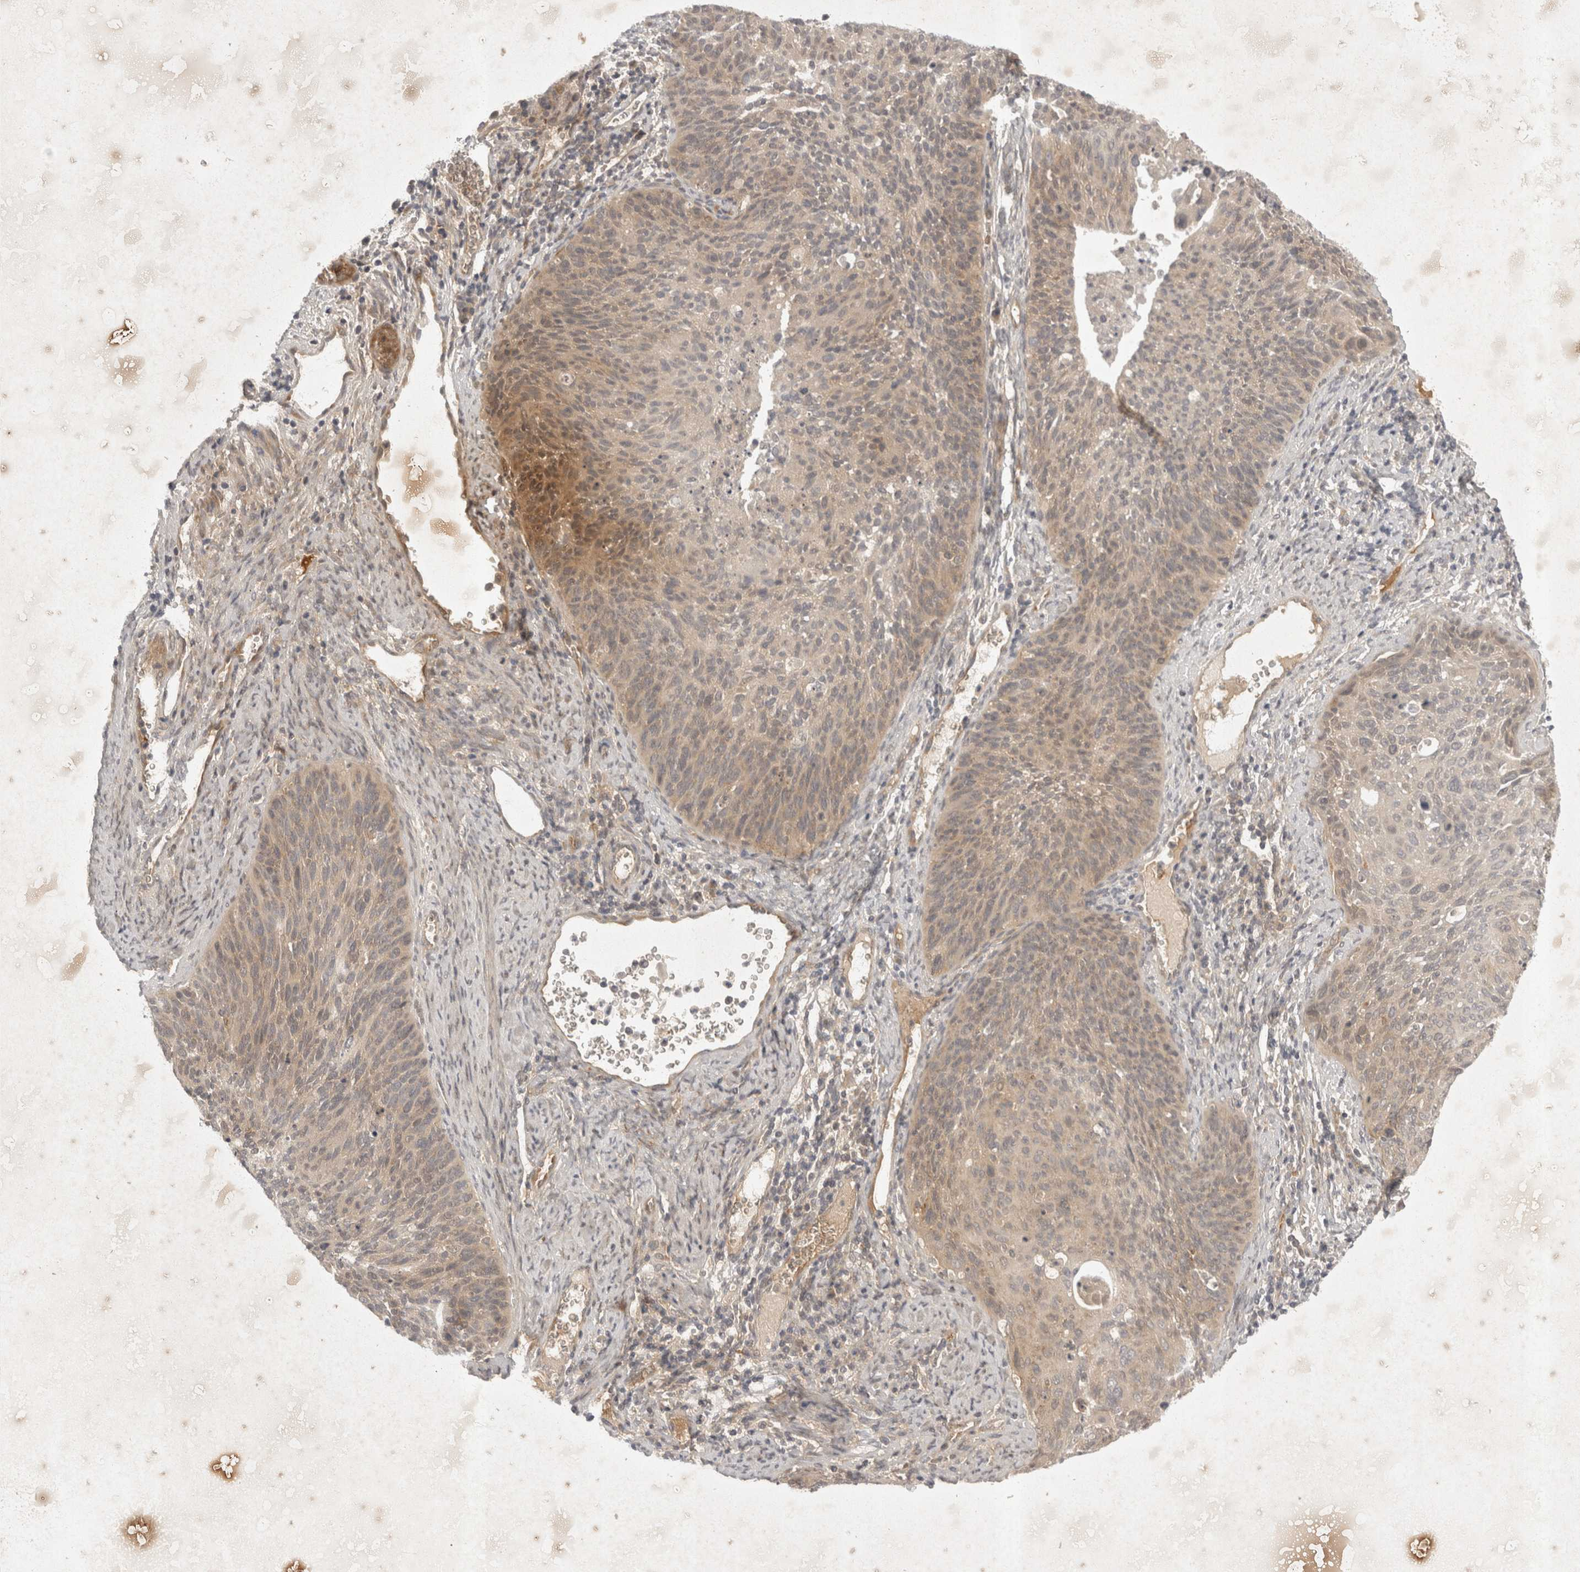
{"staining": {"intensity": "moderate", "quantity": "25%-75%", "location": "cytoplasmic/membranous"}, "tissue": "cervical cancer", "cell_type": "Tumor cells", "image_type": "cancer", "snomed": [{"axis": "morphology", "description": "Squamous cell carcinoma, NOS"}, {"axis": "topography", "description": "Cervix"}], "caption": "This is an image of IHC staining of cervical cancer, which shows moderate positivity in the cytoplasmic/membranous of tumor cells.", "gene": "EIF4G3", "patient": {"sex": "female", "age": 55}}